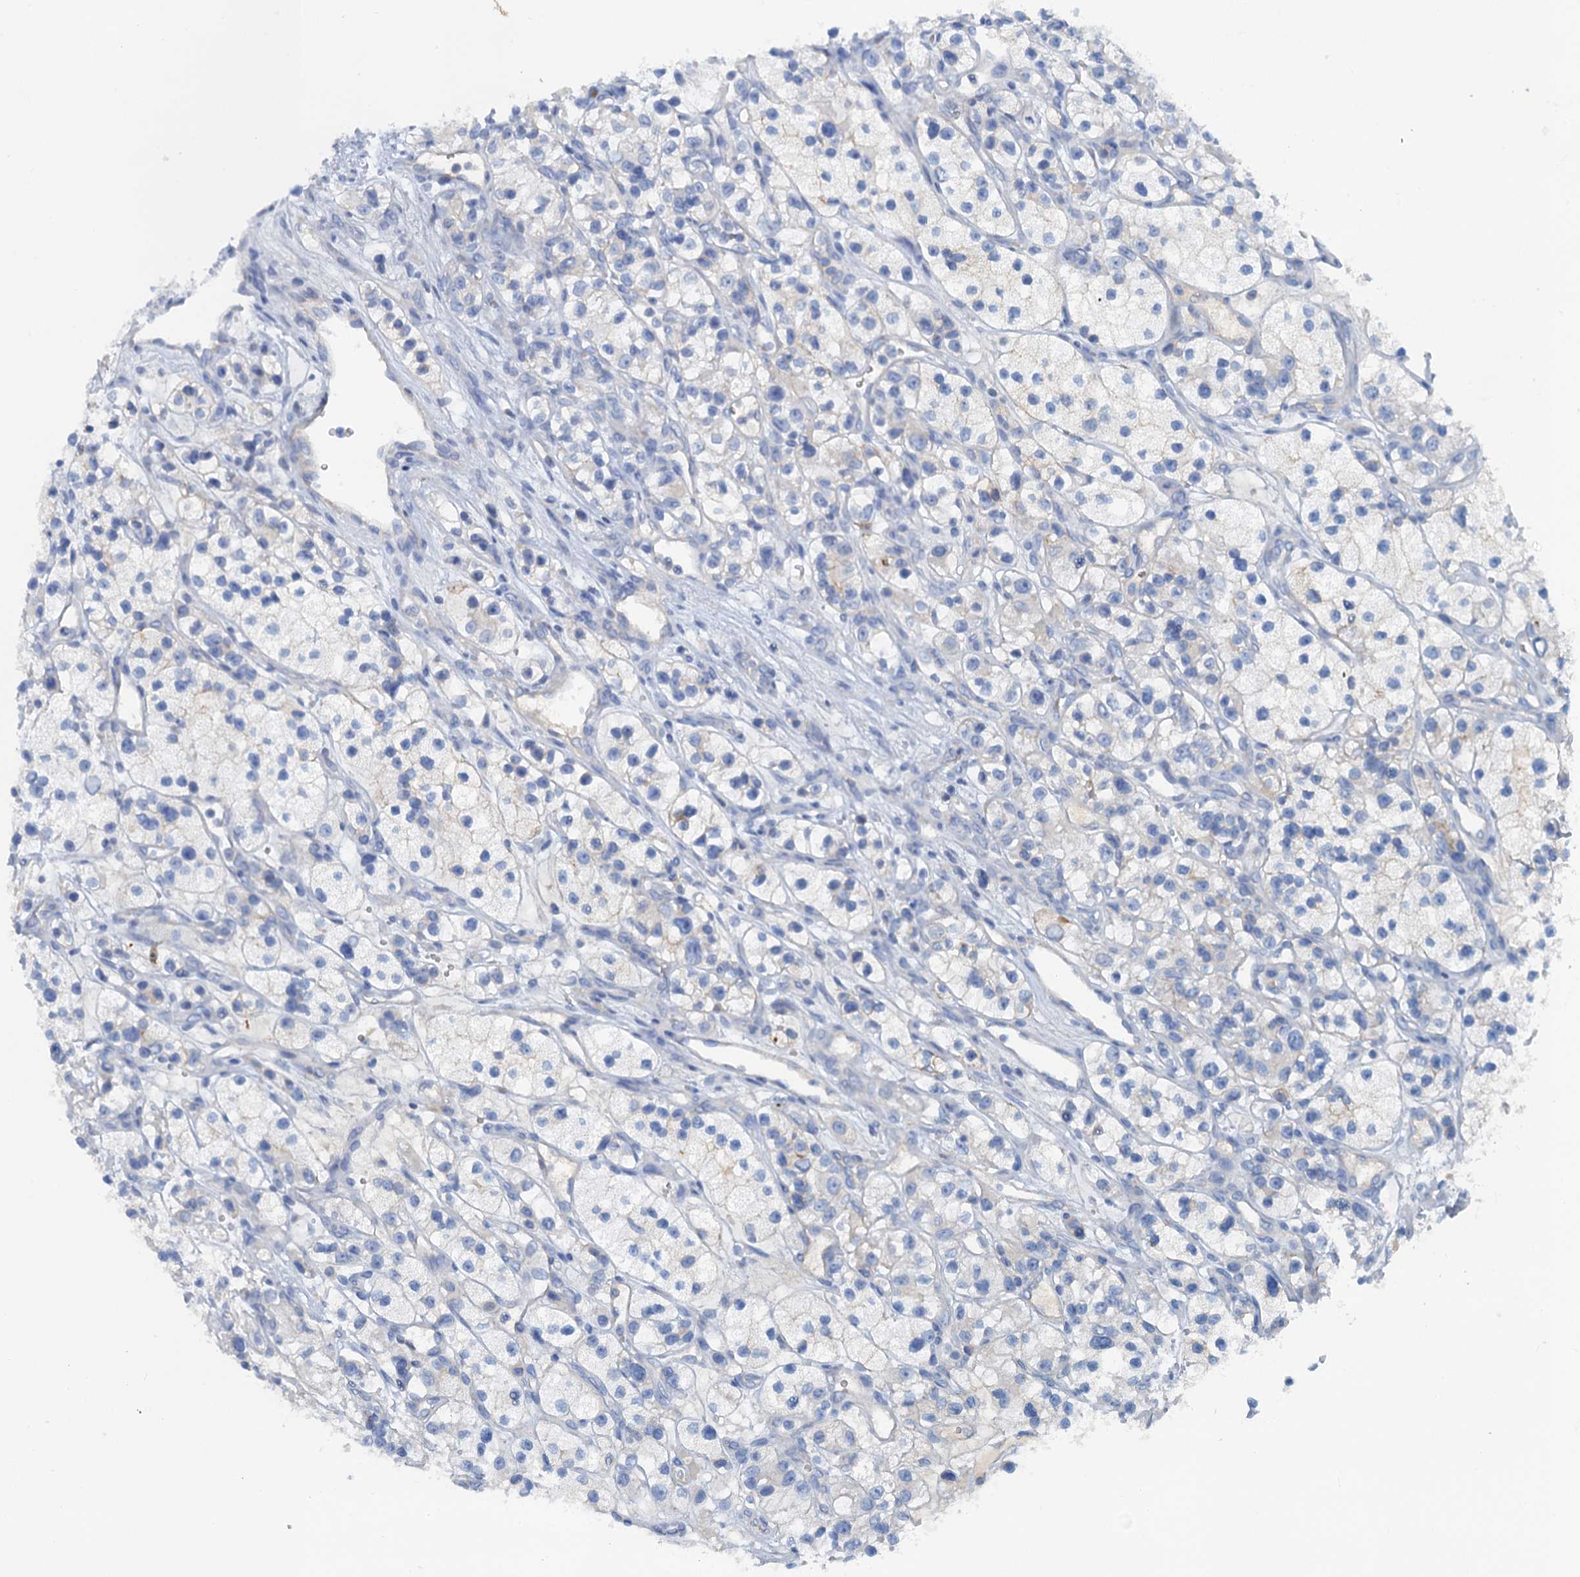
{"staining": {"intensity": "negative", "quantity": "none", "location": "none"}, "tissue": "renal cancer", "cell_type": "Tumor cells", "image_type": "cancer", "snomed": [{"axis": "morphology", "description": "Adenocarcinoma, NOS"}, {"axis": "topography", "description": "Kidney"}], "caption": "There is no significant staining in tumor cells of renal adenocarcinoma.", "gene": "MYADML2", "patient": {"sex": "female", "age": 57}}